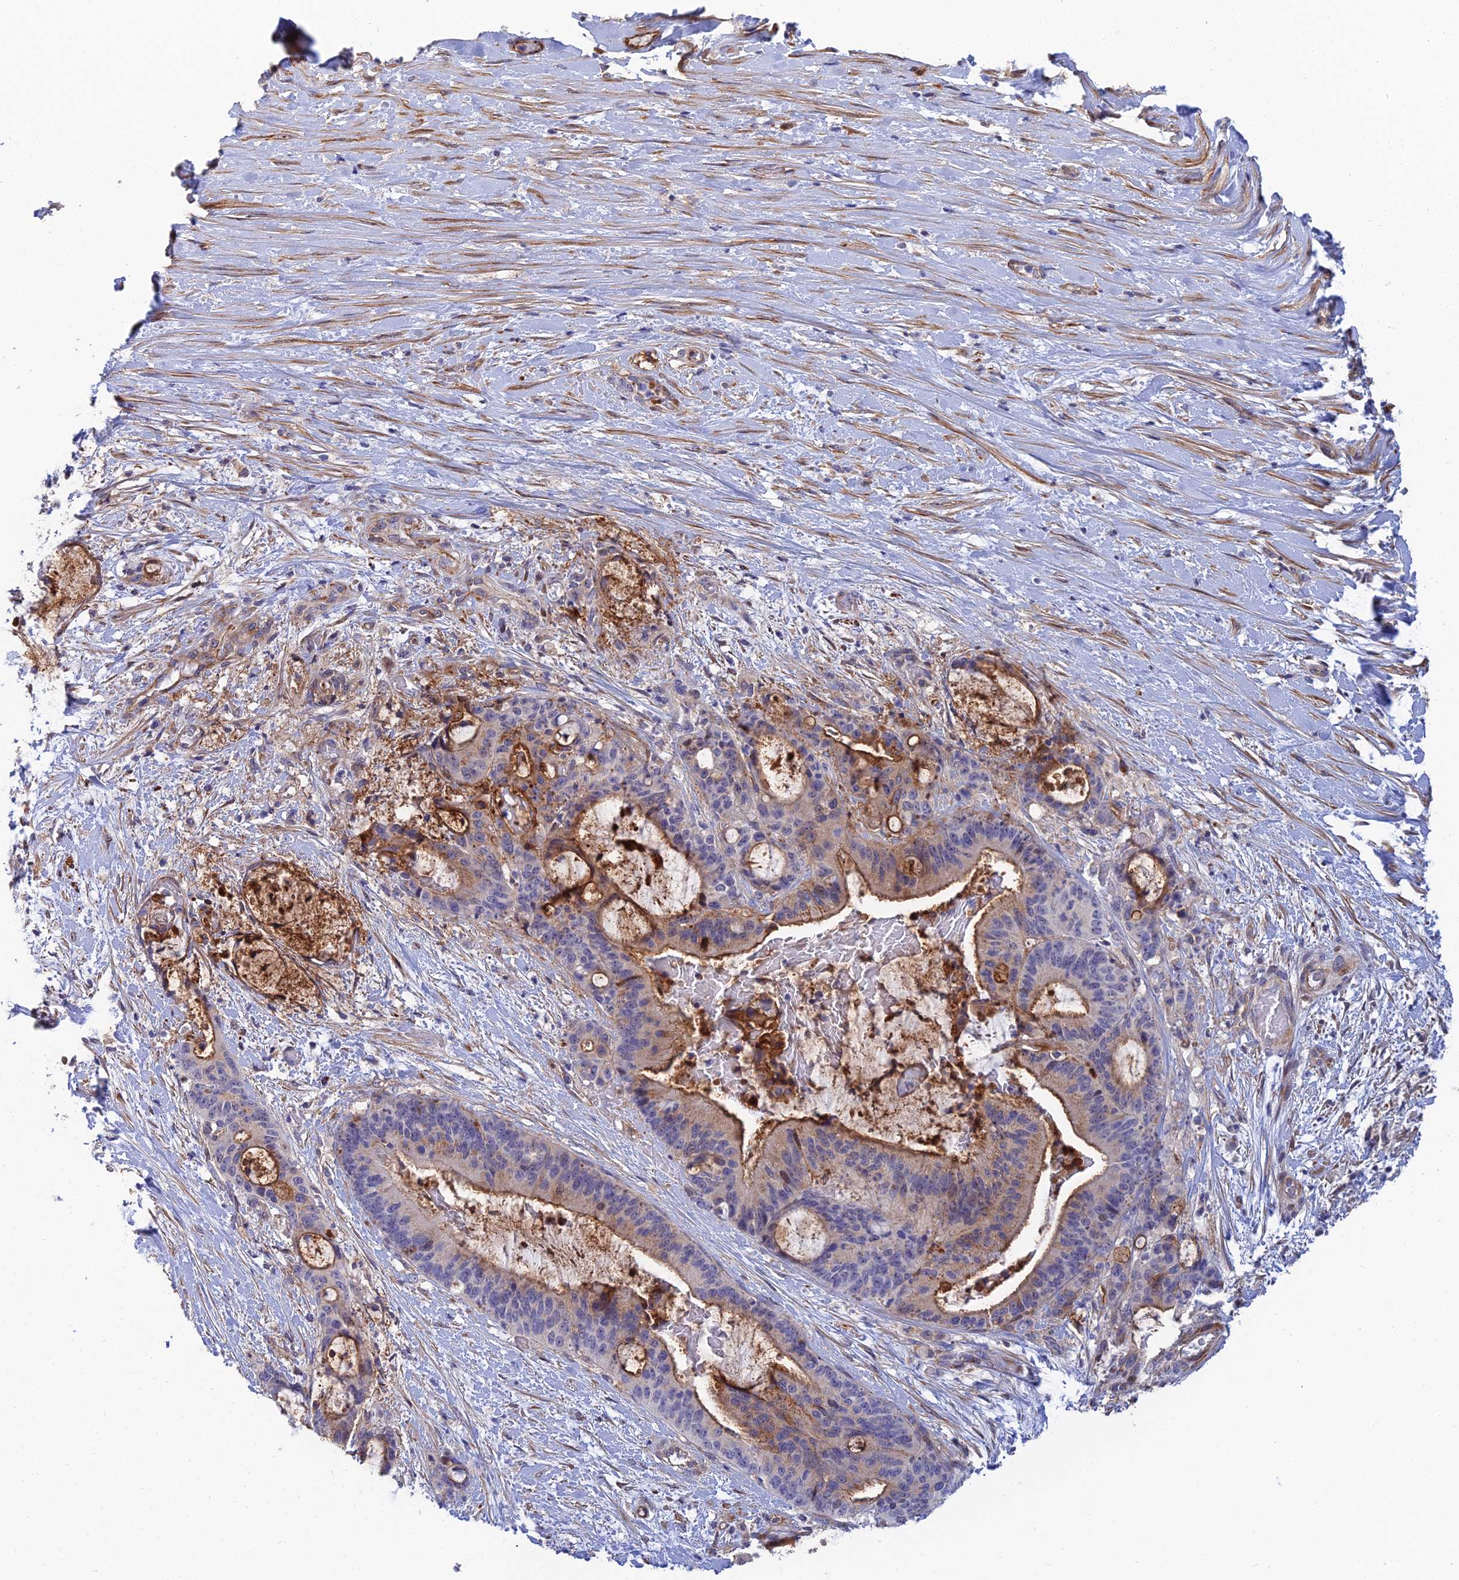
{"staining": {"intensity": "moderate", "quantity": "<25%", "location": "cytoplasmic/membranous"}, "tissue": "liver cancer", "cell_type": "Tumor cells", "image_type": "cancer", "snomed": [{"axis": "morphology", "description": "Normal tissue, NOS"}, {"axis": "morphology", "description": "Cholangiocarcinoma"}, {"axis": "topography", "description": "Liver"}, {"axis": "topography", "description": "Peripheral nerve tissue"}], "caption": "A high-resolution histopathology image shows immunohistochemistry (IHC) staining of cholangiocarcinoma (liver), which shows moderate cytoplasmic/membranous staining in approximately <25% of tumor cells. The protein is stained brown, and the nuclei are stained in blue (DAB IHC with brightfield microscopy, high magnification).", "gene": "TRIM43B", "patient": {"sex": "female", "age": 73}}